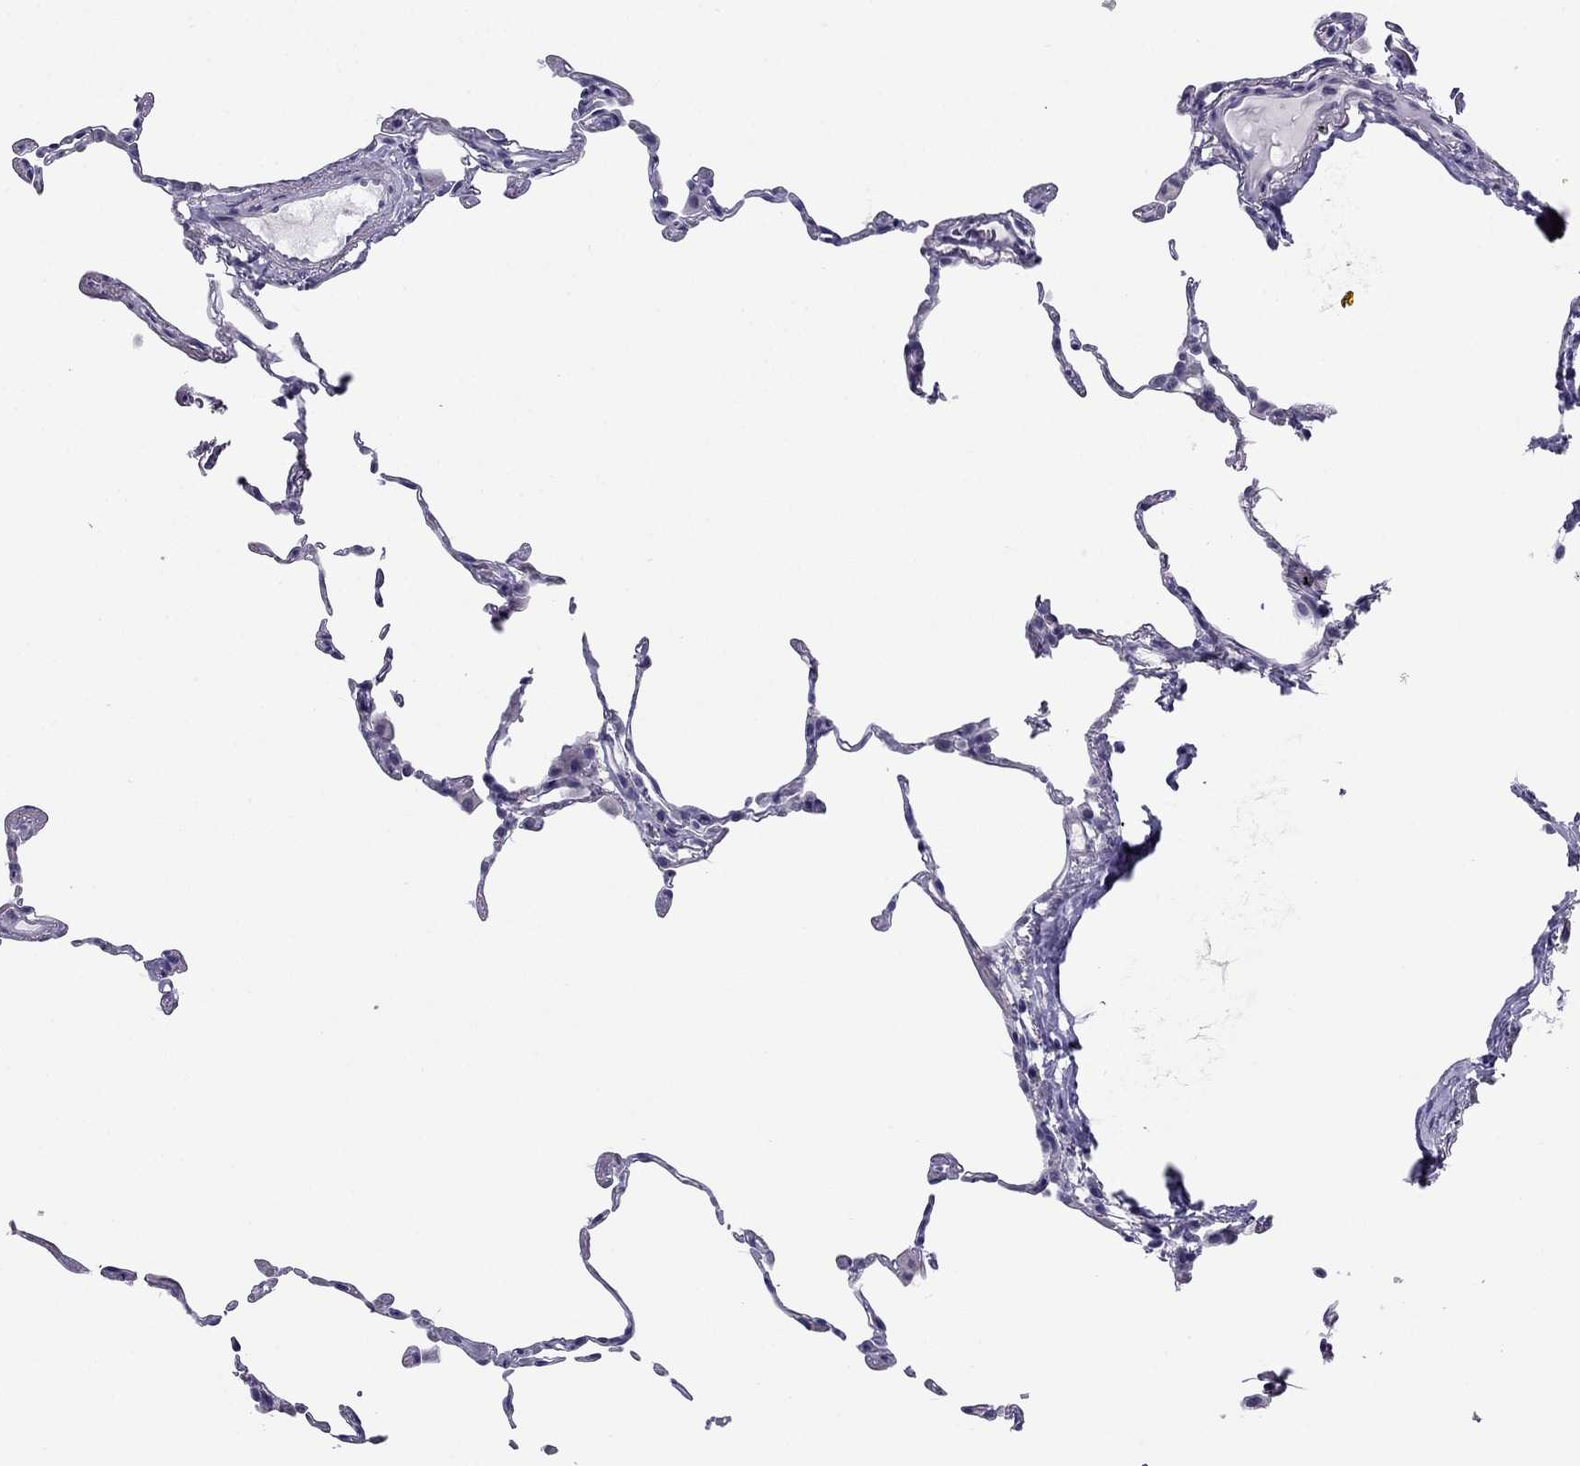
{"staining": {"intensity": "negative", "quantity": "none", "location": "none"}, "tissue": "lung", "cell_type": "Alveolar cells", "image_type": "normal", "snomed": [{"axis": "morphology", "description": "Normal tissue, NOS"}, {"axis": "topography", "description": "Lung"}], "caption": "Immunohistochemistry photomicrograph of normal human lung stained for a protein (brown), which exhibits no expression in alveolar cells. The staining was performed using DAB (3,3'-diaminobenzidine) to visualize the protein expression in brown, while the nuclei were stained in blue with hematoxylin (Magnification: 20x).", "gene": "CROCC2", "patient": {"sex": "female", "age": 57}}